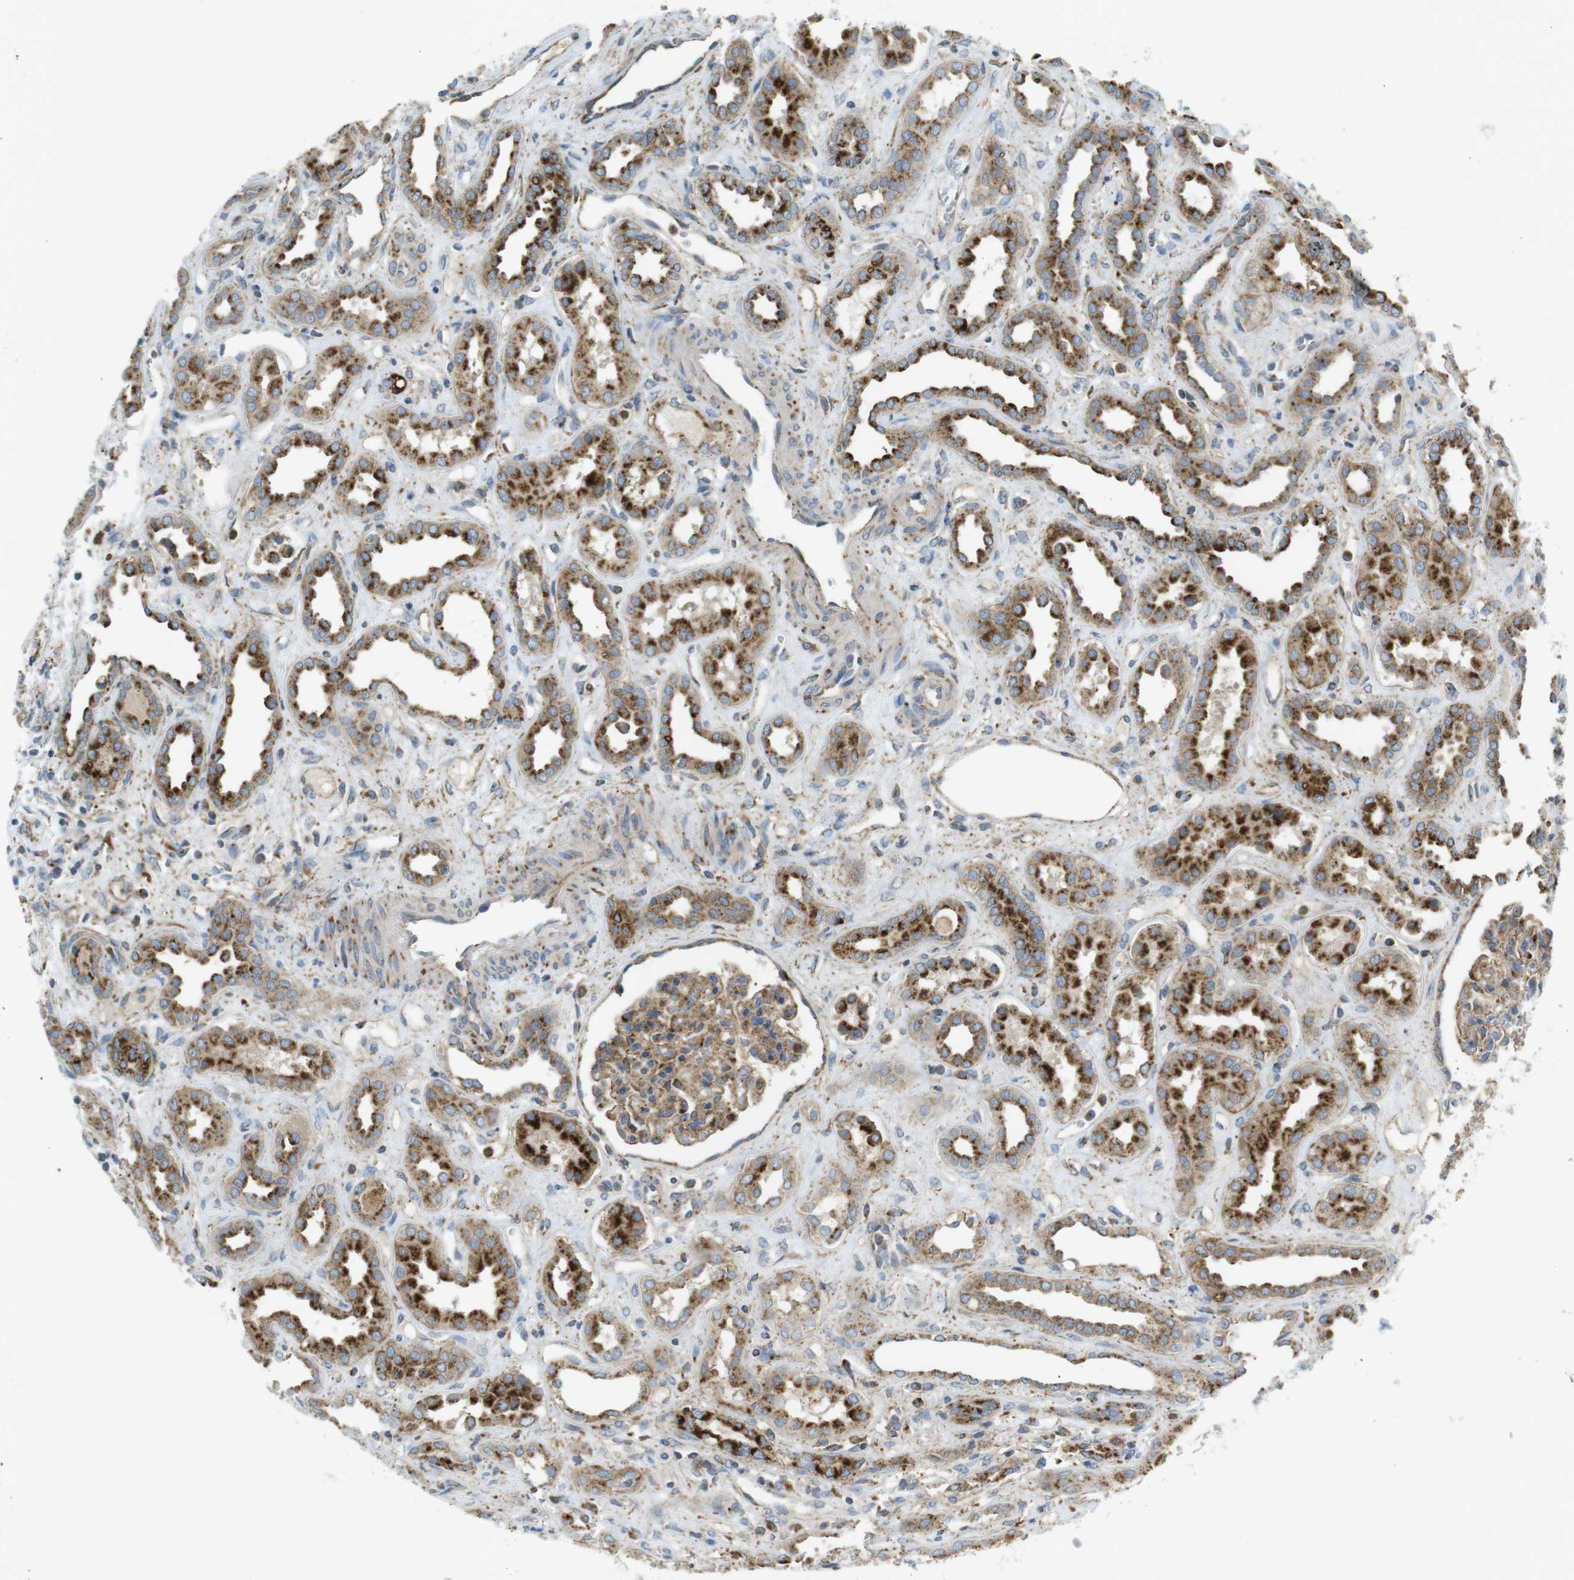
{"staining": {"intensity": "moderate", "quantity": ">75%", "location": "cytoplasmic/membranous"}, "tissue": "kidney", "cell_type": "Cells in glomeruli", "image_type": "normal", "snomed": [{"axis": "morphology", "description": "Normal tissue, NOS"}, {"axis": "topography", "description": "Kidney"}], "caption": "A brown stain highlights moderate cytoplasmic/membranous expression of a protein in cells in glomeruli of normal kidney. (IHC, brightfield microscopy, high magnification).", "gene": "LAMP1", "patient": {"sex": "male", "age": 59}}